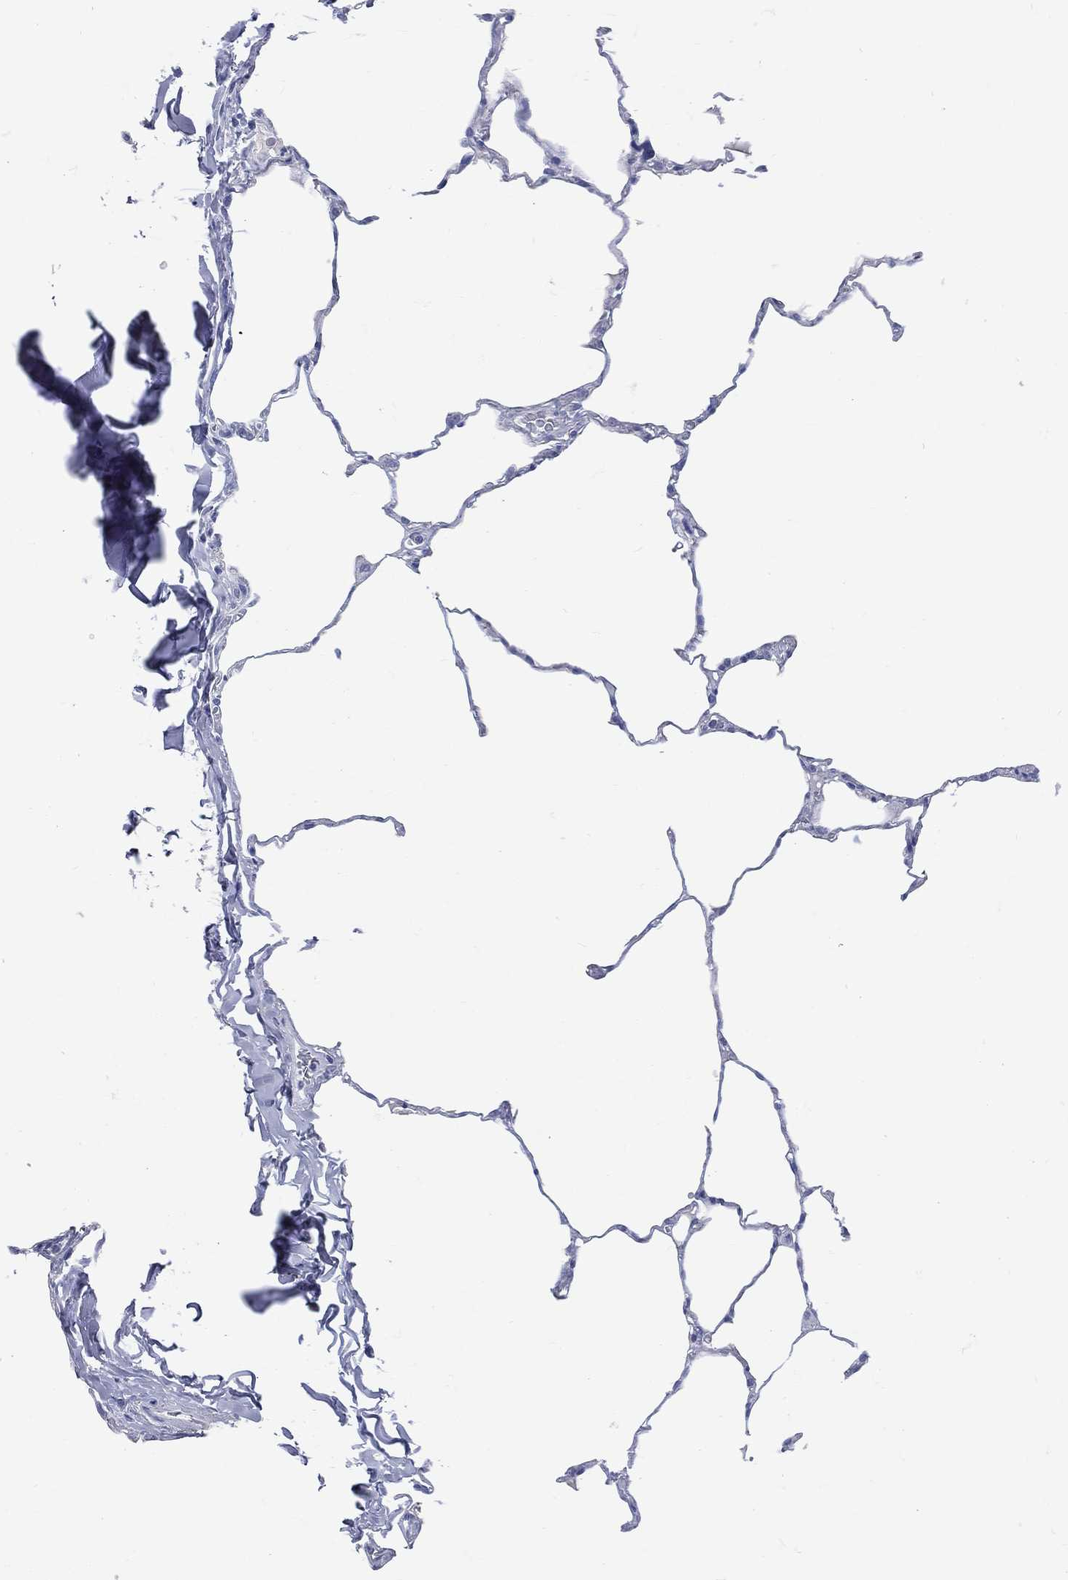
{"staining": {"intensity": "negative", "quantity": "none", "location": "none"}, "tissue": "lung", "cell_type": "Alveolar cells", "image_type": "normal", "snomed": [{"axis": "morphology", "description": "Normal tissue, NOS"}, {"axis": "morphology", "description": "Adenocarcinoma, metastatic, NOS"}, {"axis": "topography", "description": "Lung"}], "caption": "Alveolar cells show no significant protein expression in benign lung. (Stains: DAB (3,3'-diaminobenzidine) IHC with hematoxylin counter stain, Microscopy: brightfield microscopy at high magnification).", "gene": "CYLC1", "patient": {"sex": "male", "age": 45}}